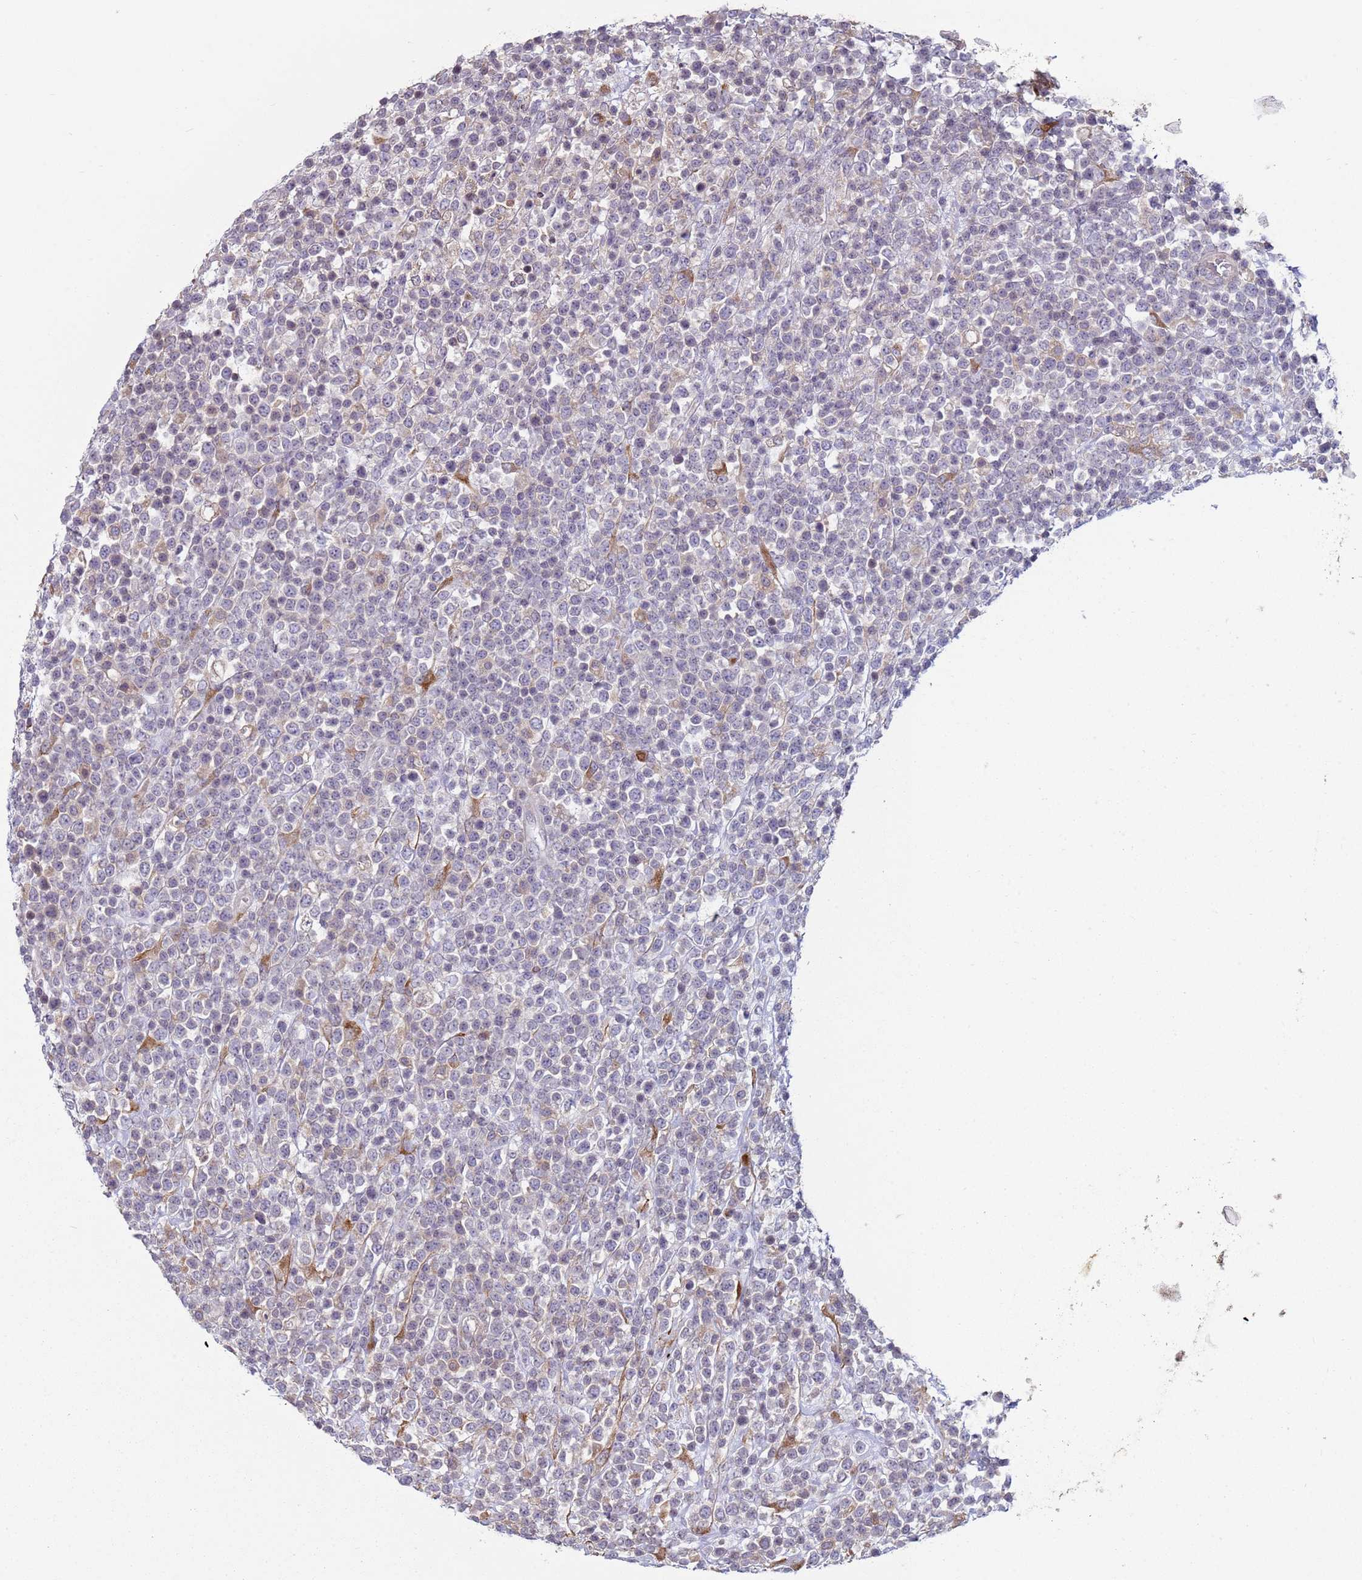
{"staining": {"intensity": "negative", "quantity": "none", "location": "none"}, "tissue": "lymphoma", "cell_type": "Tumor cells", "image_type": "cancer", "snomed": [{"axis": "morphology", "description": "Malignant lymphoma, non-Hodgkin's type, High grade"}, {"axis": "topography", "description": "Colon"}], "caption": "Protein analysis of lymphoma displays no significant positivity in tumor cells.", "gene": "SNAPC4", "patient": {"sex": "female", "age": 53}}